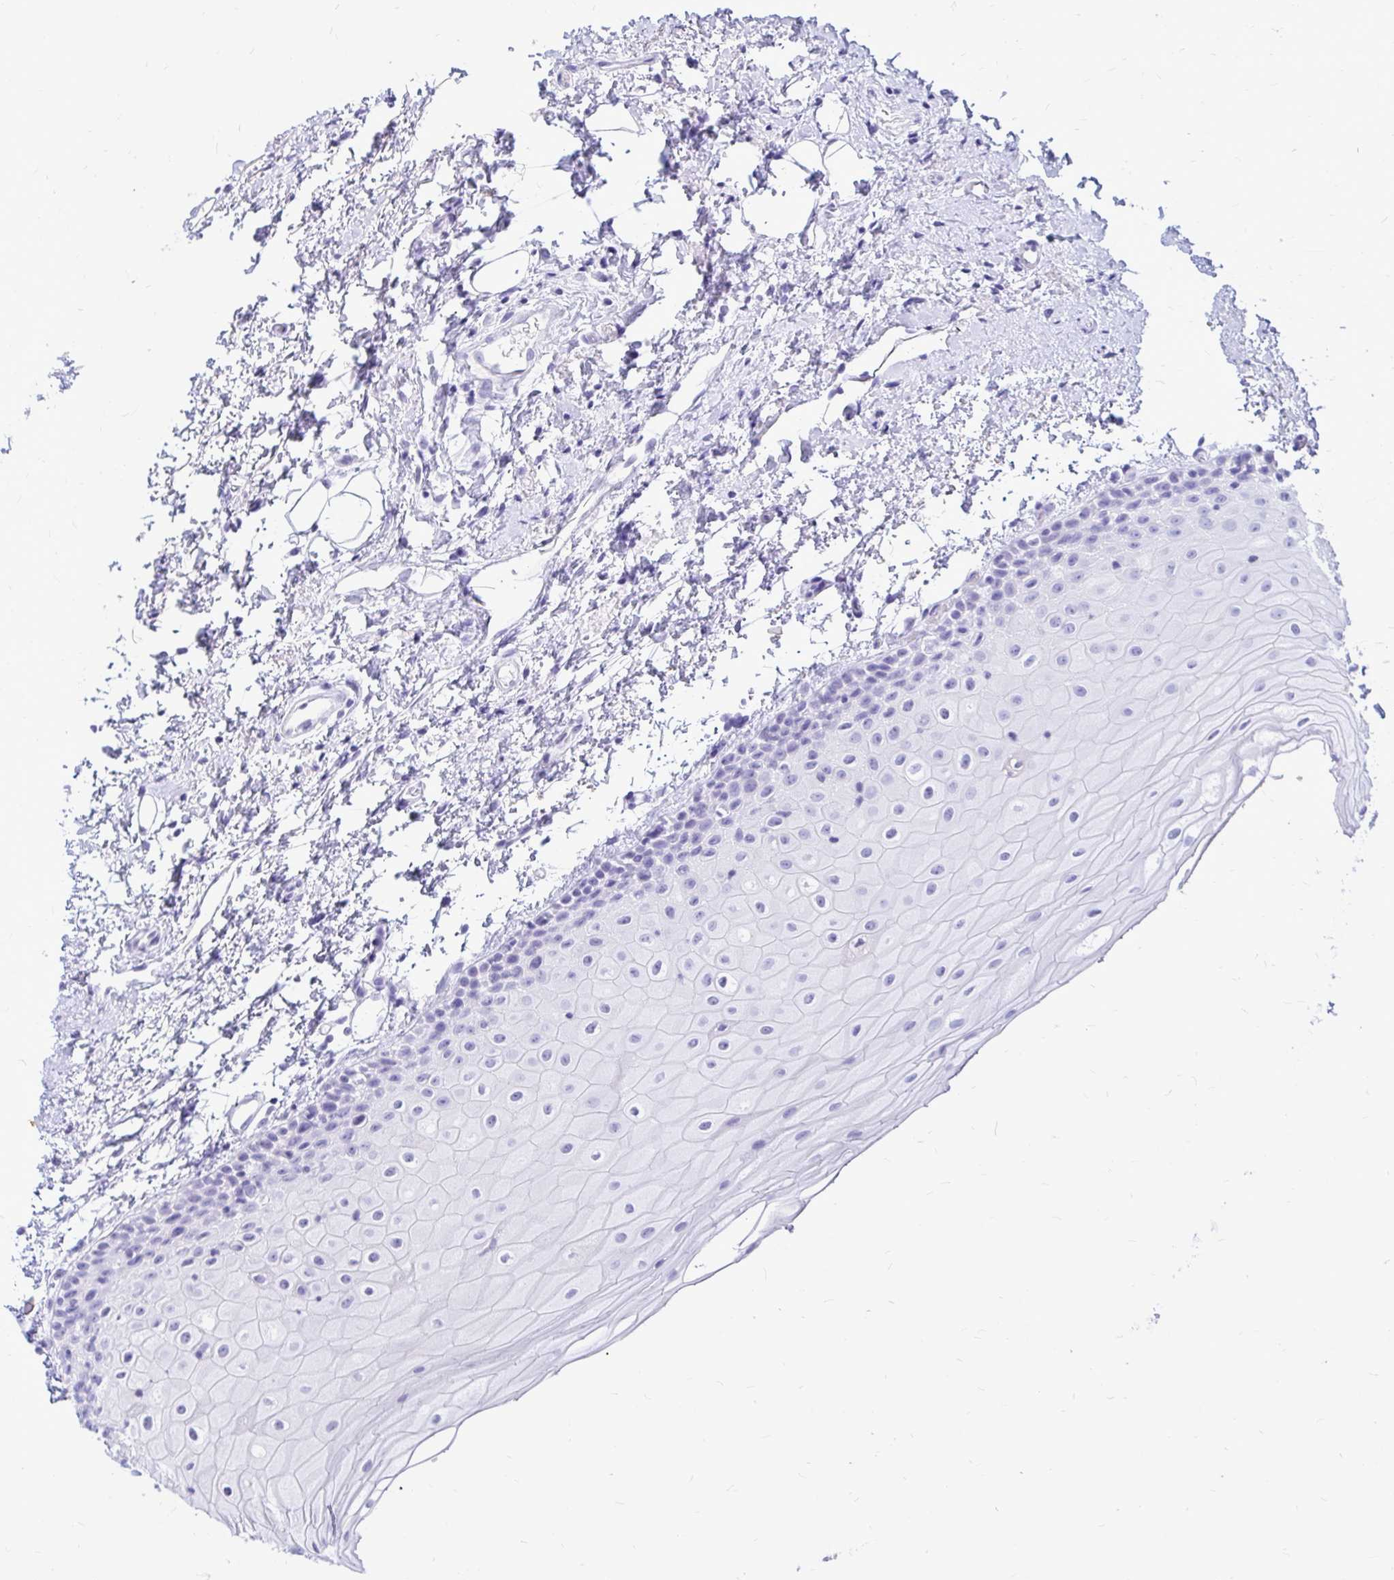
{"staining": {"intensity": "negative", "quantity": "none", "location": "none"}, "tissue": "oral mucosa", "cell_type": "Squamous epithelial cells", "image_type": "normal", "snomed": [{"axis": "morphology", "description": "Normal tissue, NOS"}, {"axis": "topography", "description": "Oral tissue"}], "caption": "The micrograph reveals no significant staining in squamous epithelial cells of oral mucosa.", "gene": "NANOGNB", "patient": {"sex": "female", "age": 82}}